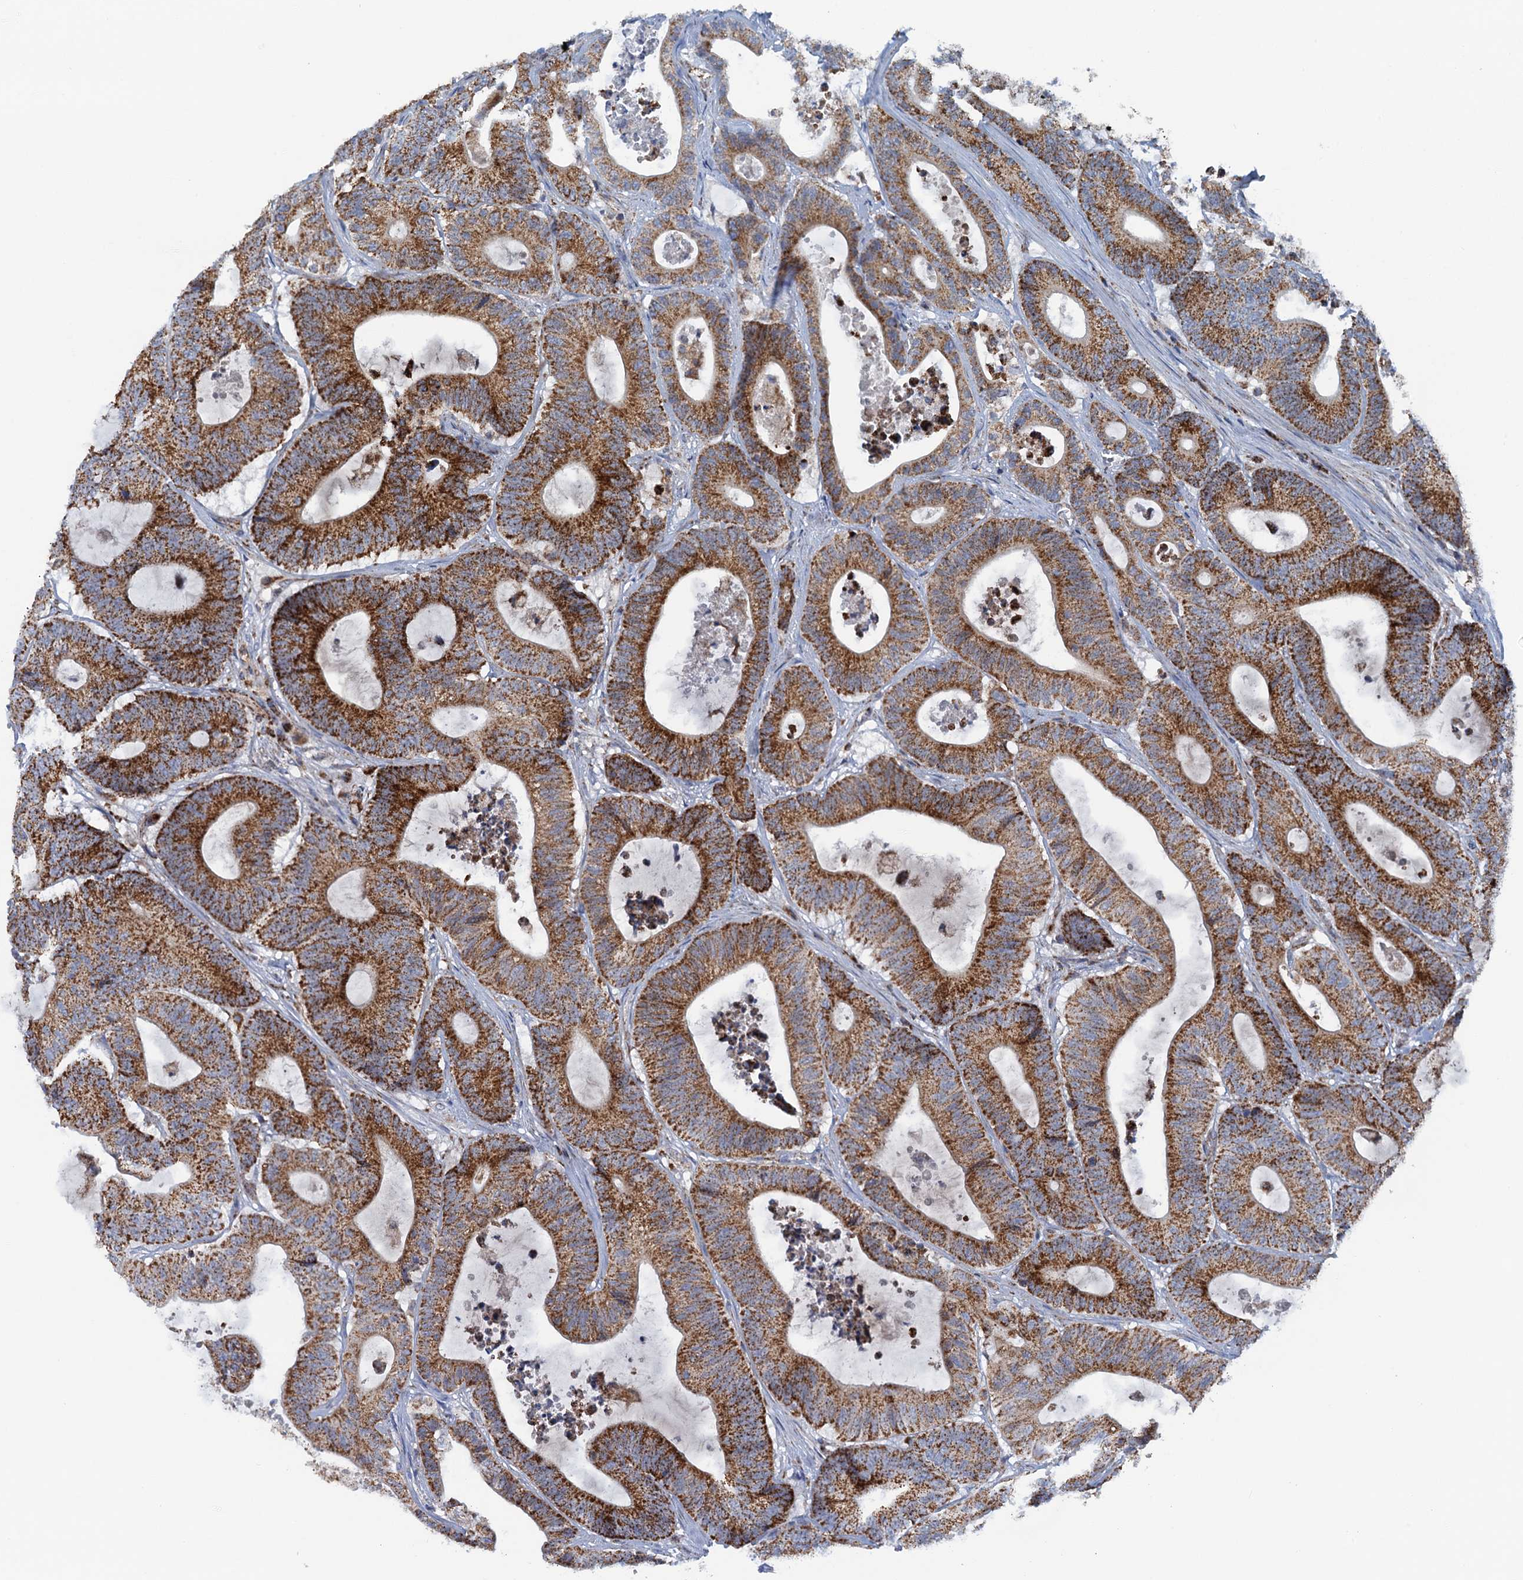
{"staining": {"intensity": "strong", "quantity": ">75%", "location": "cytoplasmic/membranous"}, "tissue": "colorectal cancer", "cell_type": "Tumor cells", "image_type": "cancer", "snomed": [{"axis": "morphology", "description": "Adenocarcinoma, NOS"}, {"axis": "topography", "description": "Colon"}], "caption": "About >75% of tumor cells in human colorectal cancer show strong cytoplasmic/membranous protein positivity as visualized by brown immunohistochemical staining.", "gene": "GTPBP3", "patient": {"sex": "female", "age": 84}}